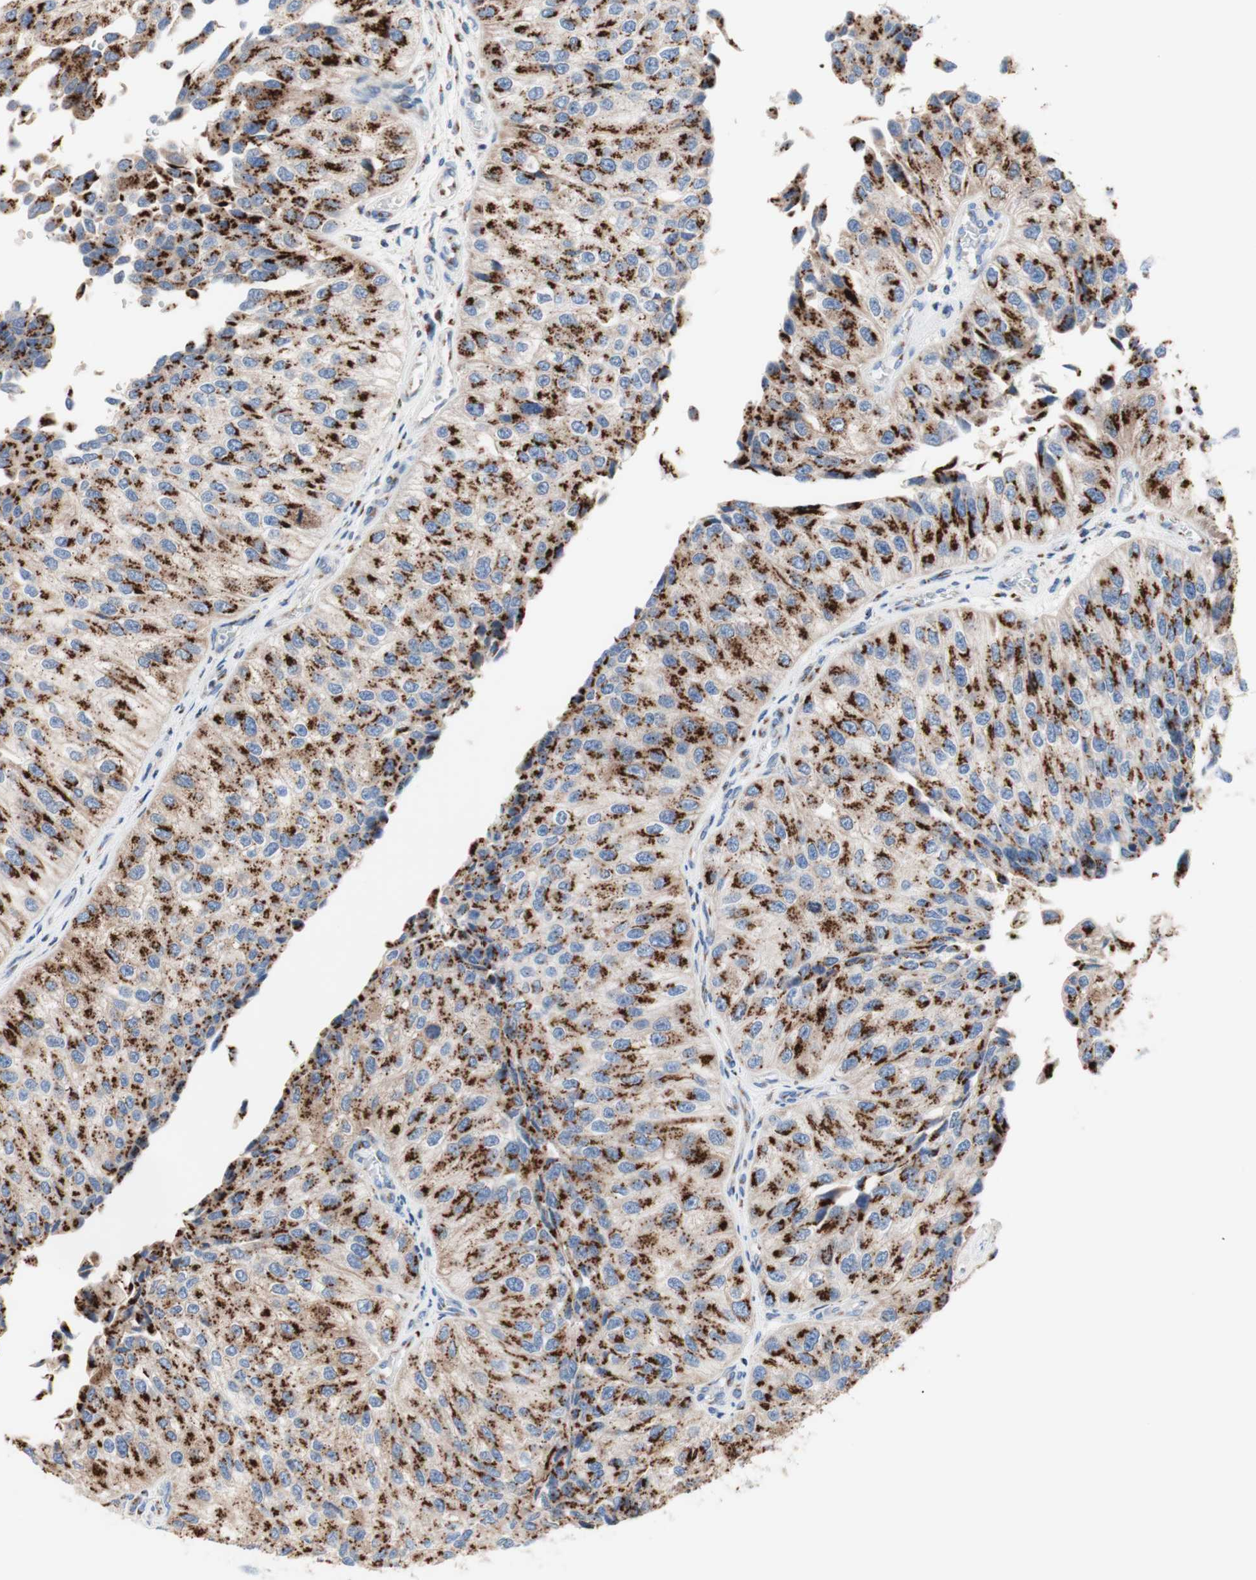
{"staining": {"intensity": "moderate", "quantity": ">75%", "location": "cytoplasmic/membranous"}, "tissue": "urothelial cancer", "cell_type": "Tumor cells", "image_type": "cancer", "snomed": [{"axis": "morphology", "description": "Urothelial carcinoma, High grade"}, {"axis": "topography", "description": "Kidney"}, {"axis": "topography", "description": "Urinary bladder"}], "caption": "Tumor cells exhibit medium levels of moderate cytoplasmic/membranous positivity in about >75% of cells in urothelial cancer.", "gene": "GALNT2", "patient": {"sex": "male", "age": 77}}